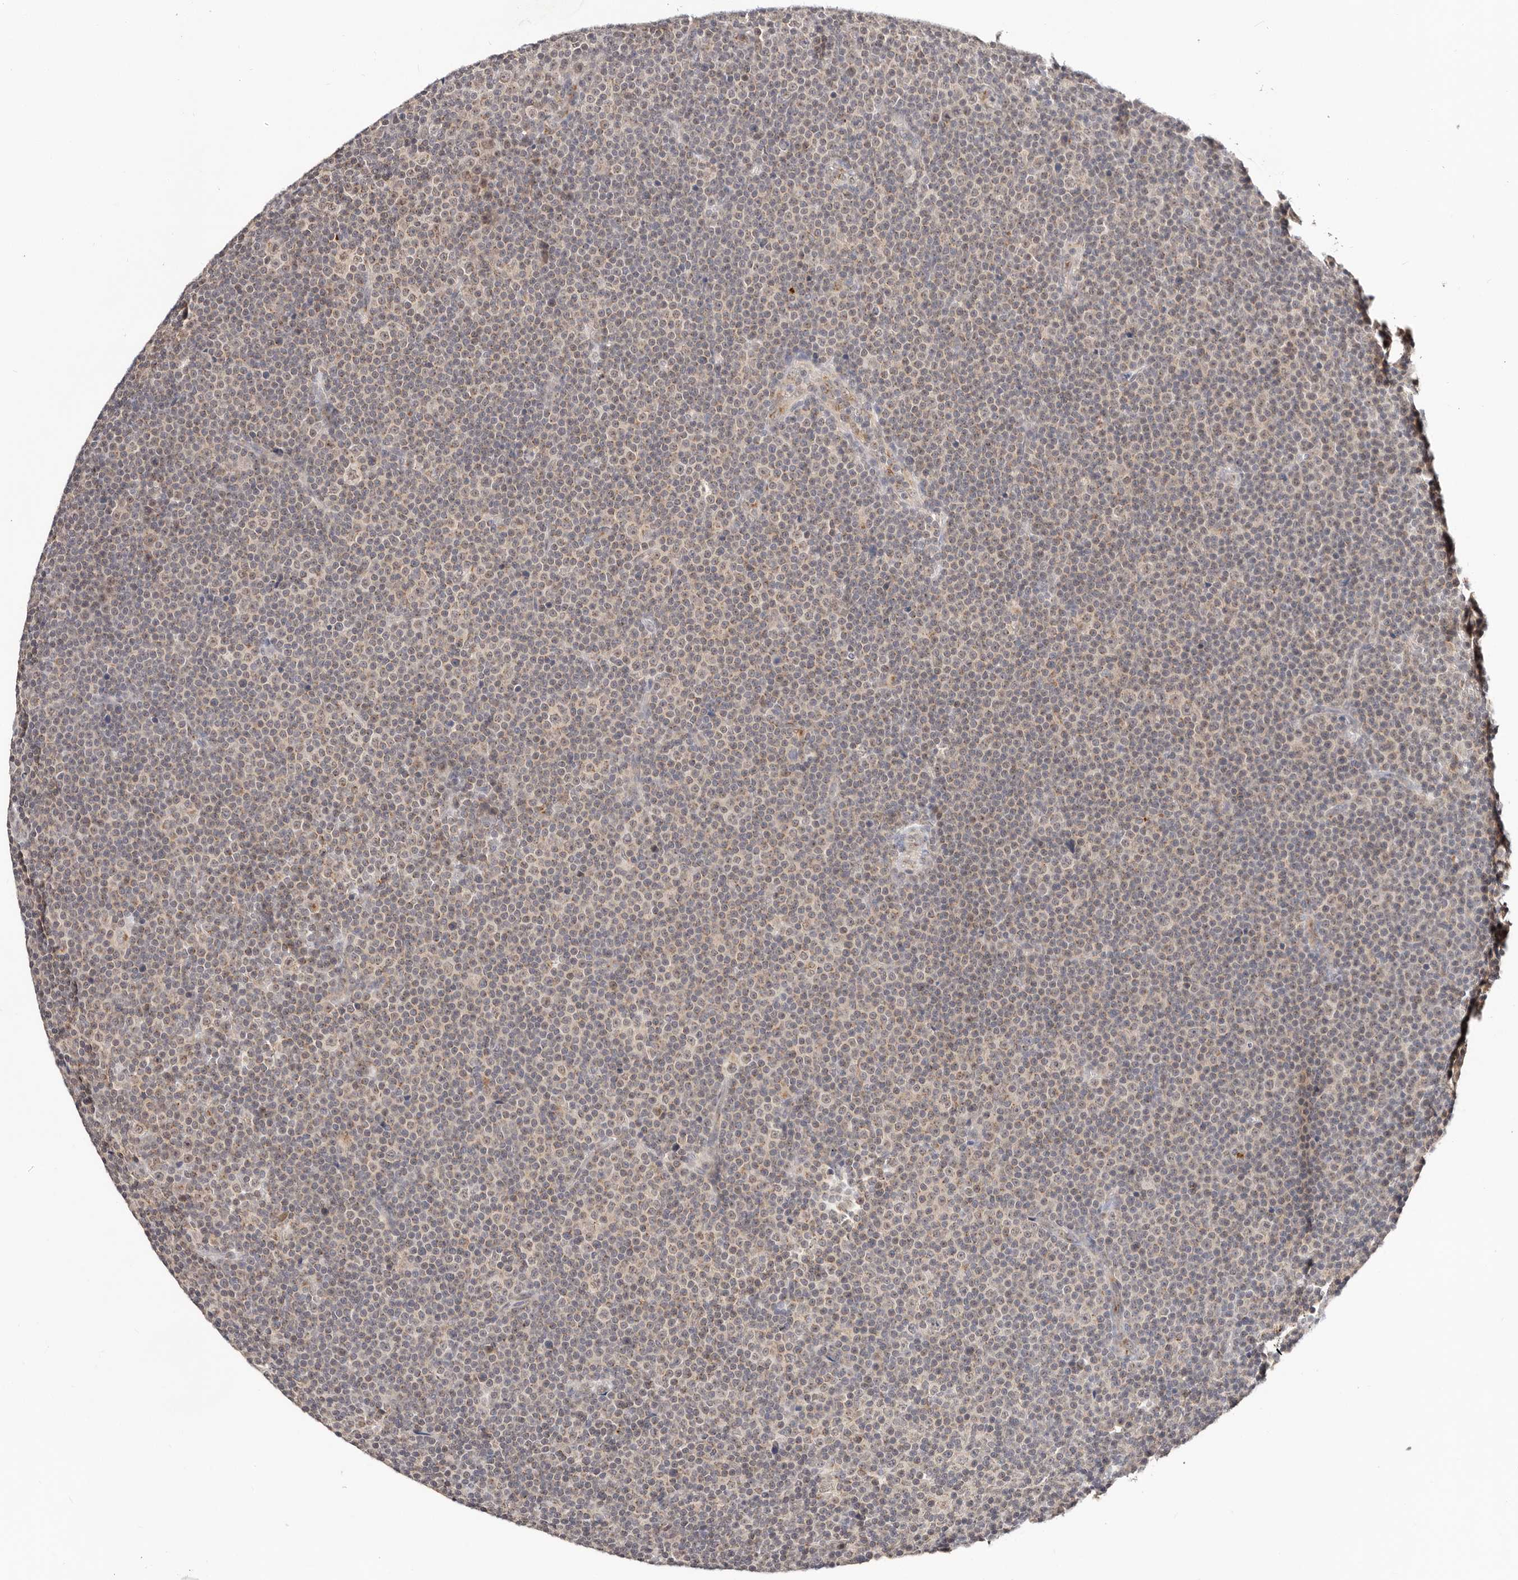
{"staining": {"intensity": "weak", "quantity": ">75%", "location": "cytoplasmic/membranous"}, "tissue": "lymphoma", "cell_type": "Tumor cells", "image_type": "cancer", "snomed": [{"axis": "morphology", "description": "Malignant lymphoma, non-Hodgkin's type, Low grade"}, {"axis": "topography", "description": "Lymph node"}], "caption": "Malignant lymphoma, non-Hodgkin's type (low-grade) stained for a protein (brown) demonstrates weak cytoplasmic/membranous positive staining in approximately >75% of tumor cells.", "gene": "VIPAS39", "patient": {"sex": "female", "age": 67}}